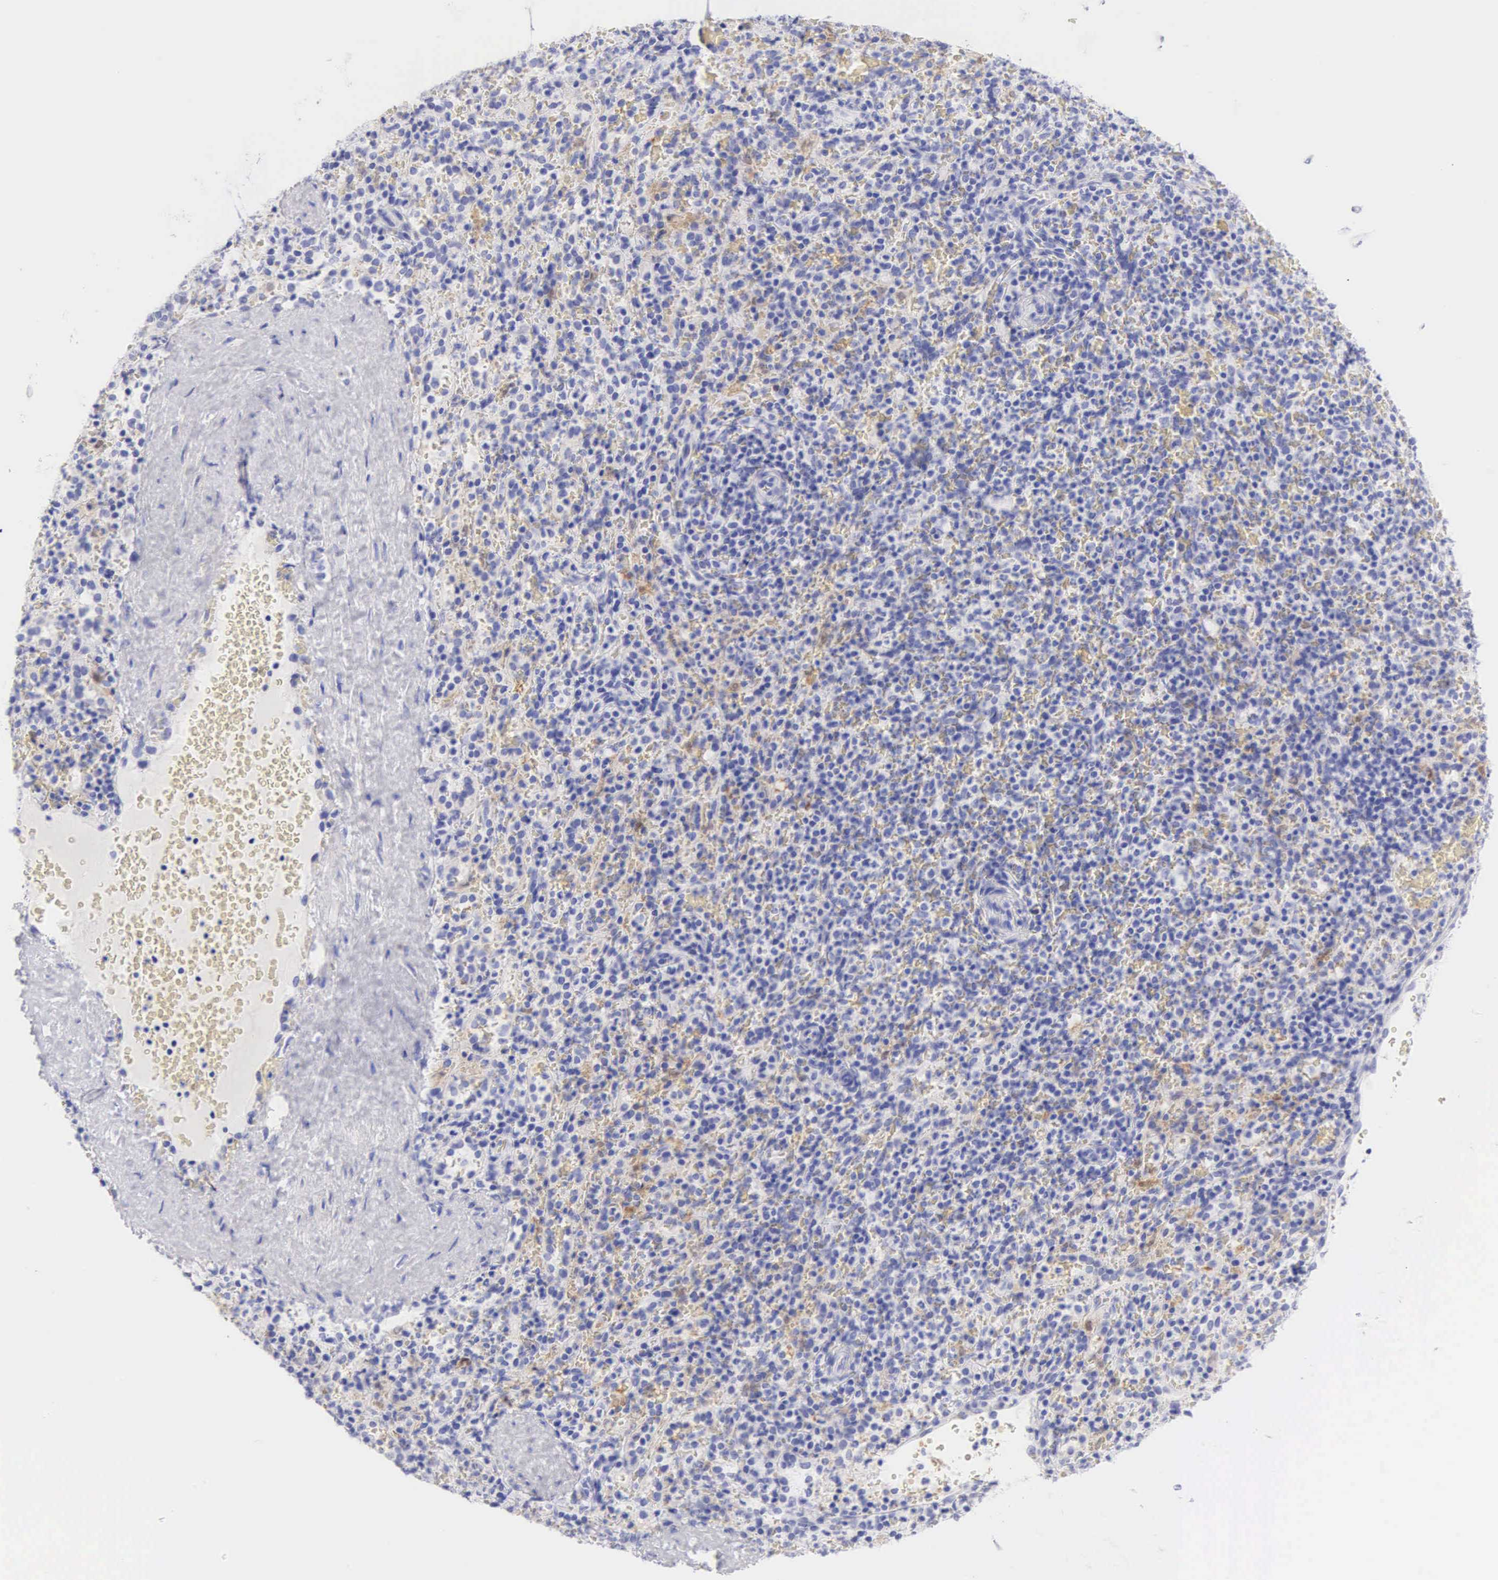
{"staining": {"intensity": "negative", "quantity": "none", "location": "none"}, "tissue": "spleen", "cell_type": "Cells in red pulp", "image_type": "normal", "snomed": [{"axis": "morphology", "description": "Normal tissue, NOS"}, {"axis": "topography", "description": "Spleen"}], "caption": "Spleen was stained to show a protein in brown. There is no significant staining in cells in red pulp.", "gene": "CDKN2A", "patient": {"sex": "female", "age": 21}}